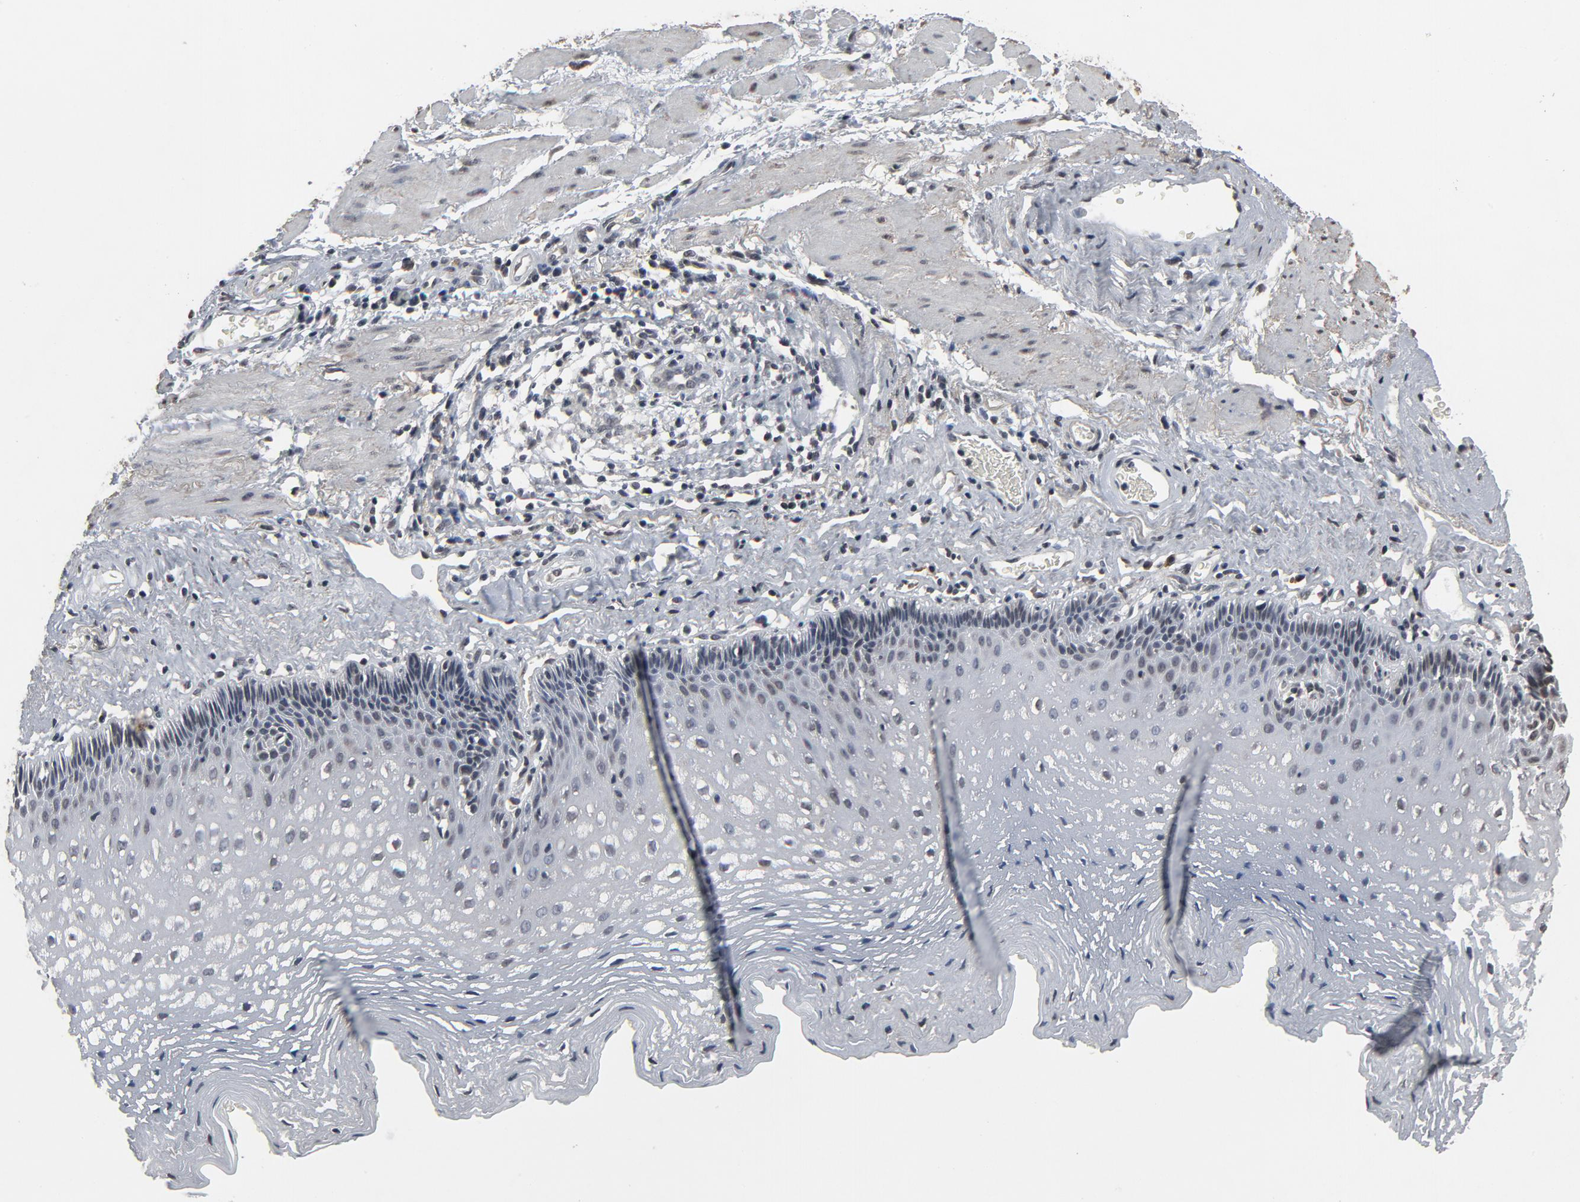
{"staining": {"intensity": "weak", "quantity": "<25%", "location": "nuclear"}, "tissue": "esophagus", "cell_type": "Squamous epithelial cells", "image_type": "normal", "snomed": [{"axis": "morphology", "description": "Normal tissue, NOS"}, {"axis": "topography", "description": "Esophagus"}], "caption": "High power microscopy photomicrograph of an IHC histopathology image of normal esophagus, revealing no significant positivity in squamous epithelial cells.", "gene": "POM121", "patient": {"sex": "female", "age": 70}}